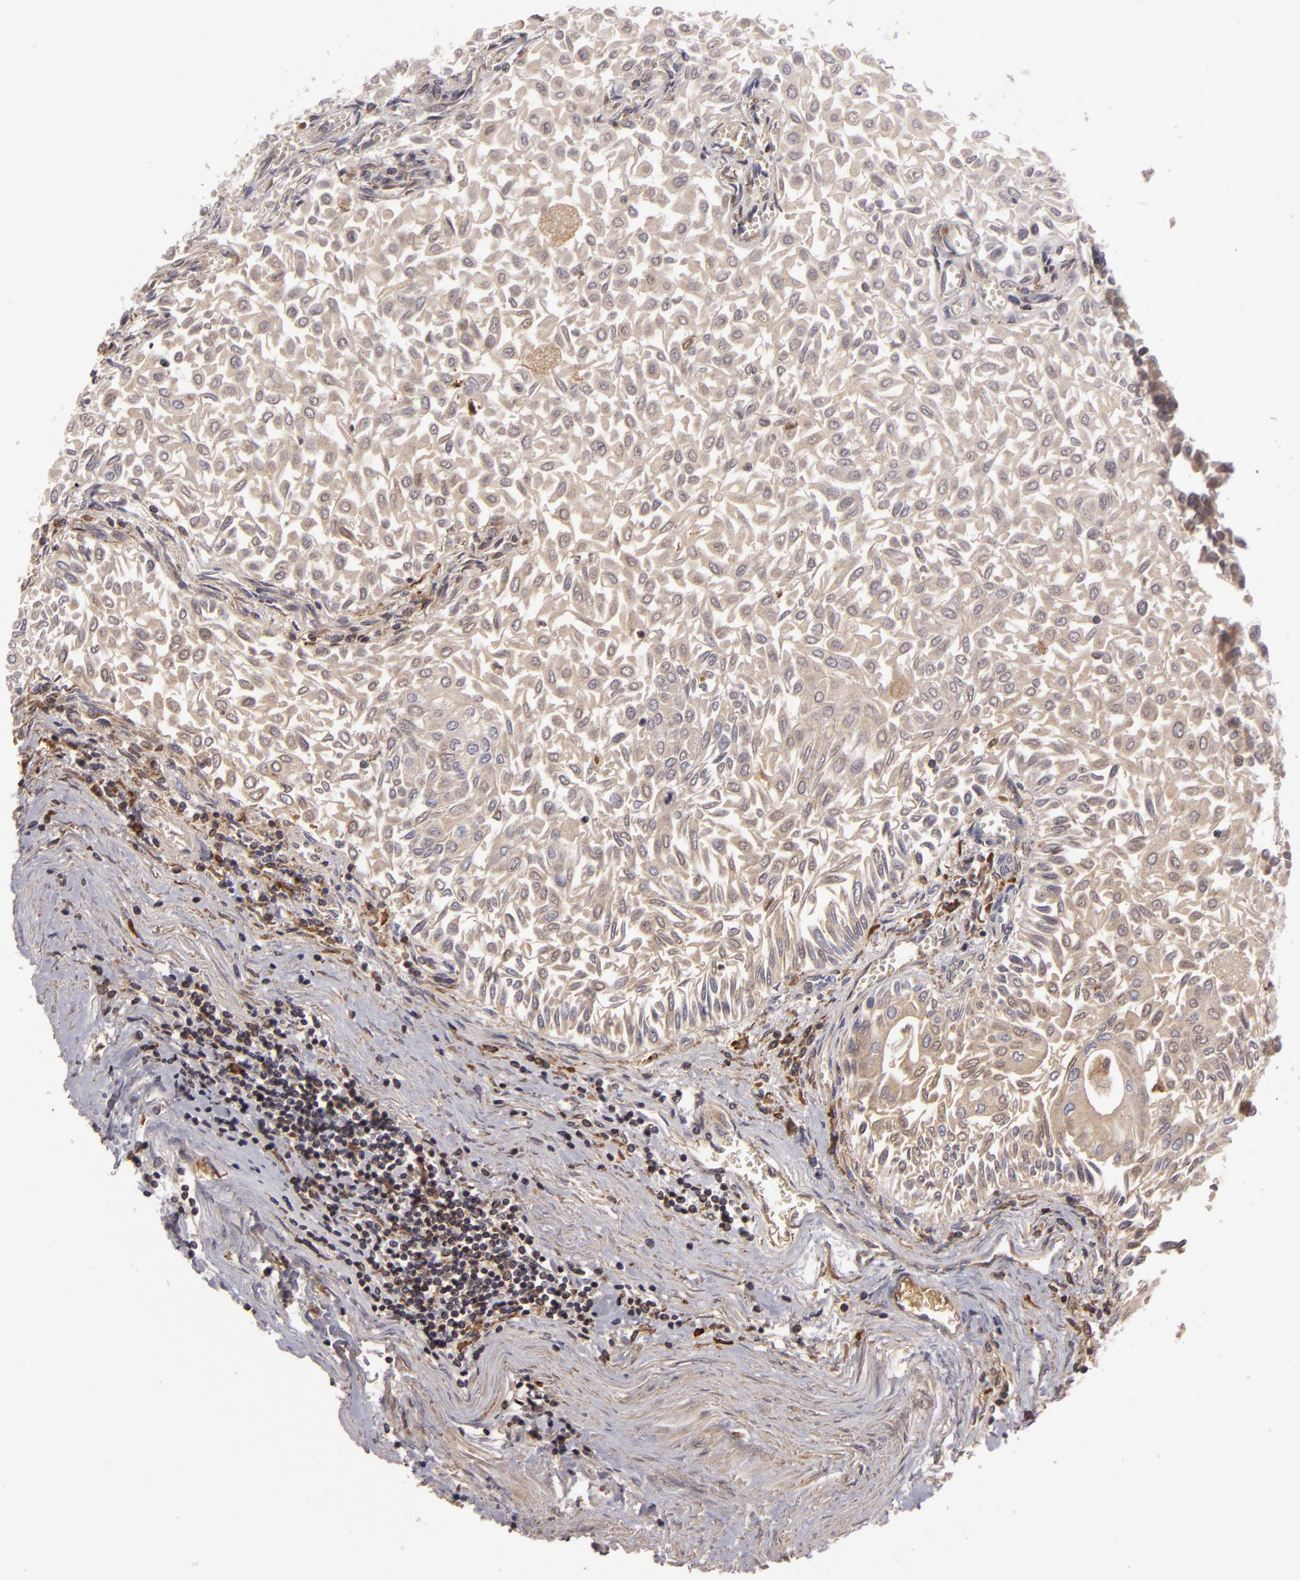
{"staining": {"intensity": "weak", "quantity": ">75%", "location": "cytoplasmic/membranous"}, "tissue": "urothelial cancer", "cell_type": "Tumor cells", "image_type": "cancer", "snomed": [{"axis": "morphology", "description": "Urothelial carcinoma, Low grade"}, {"axis": "topography", "description": "Urinary bladder"}], "caption": "A micrograph of low-grade urothelial carcinoma stained for a protein reveals weak cytoplasmic/membranous brown staining in tumor cells.", "gene": "CFB", "patient": {"sex": "male", "age": 64}}